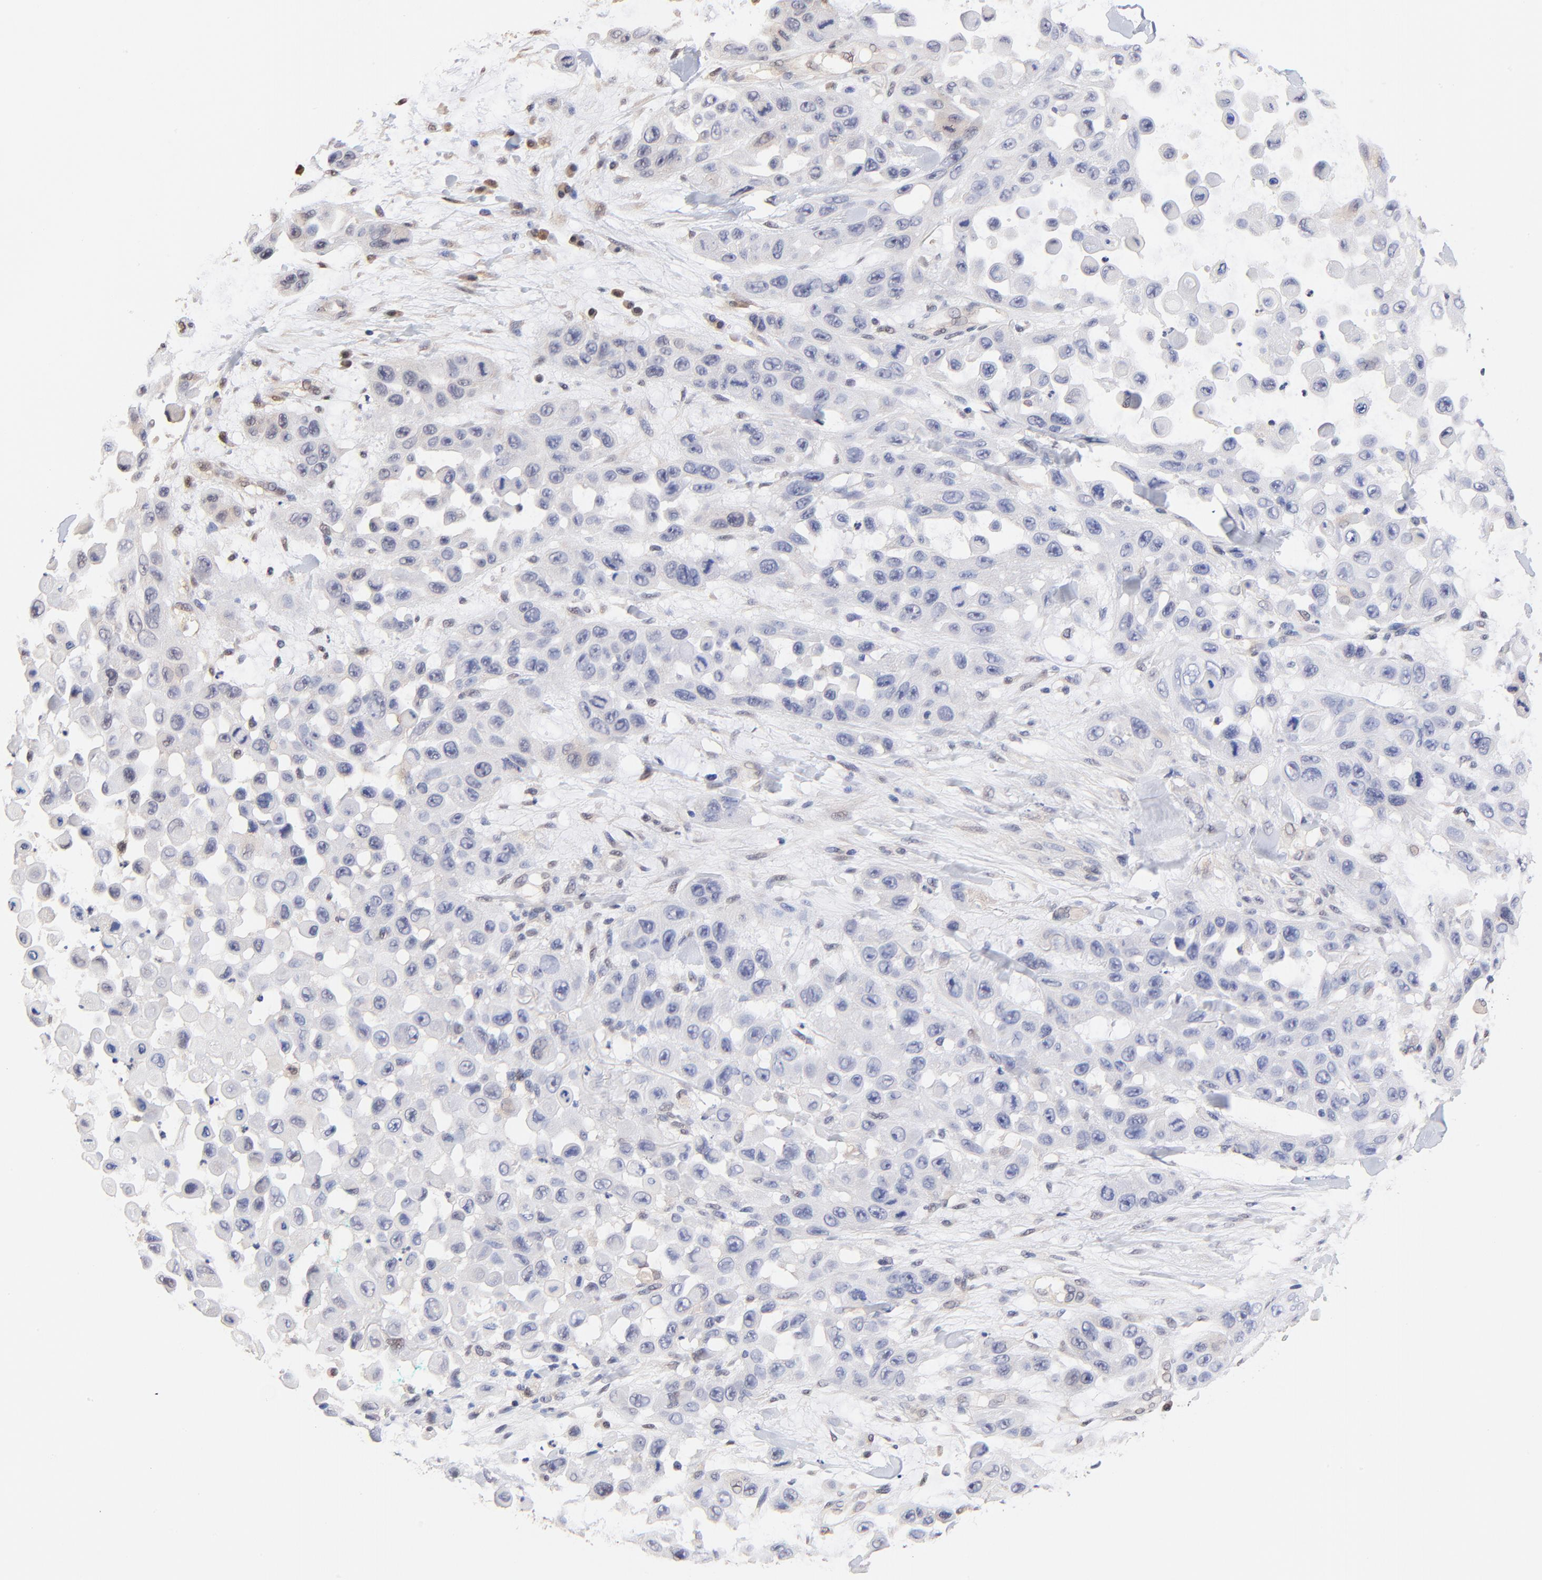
{"staining": {"intensity": "negative", "quantity": "none", "location": "none"}, "tissue": "skin cancer", "cell_type": "Tumor cells", "image_type": "cancer", "snomed": [{"axis": "morphology", "description": "Squamous cell carcinoma, NOS"}, {"axis": "topography", "description": "Skin"}], "caption": "Immunohistochemistry of human squamous cell carcinoma (skin) shows no expression in tumor cells. (IHC, brightfield microscopy, high magnification).", "gene": "TXNL1", "patient": {"sex": "male", "age": 81}}